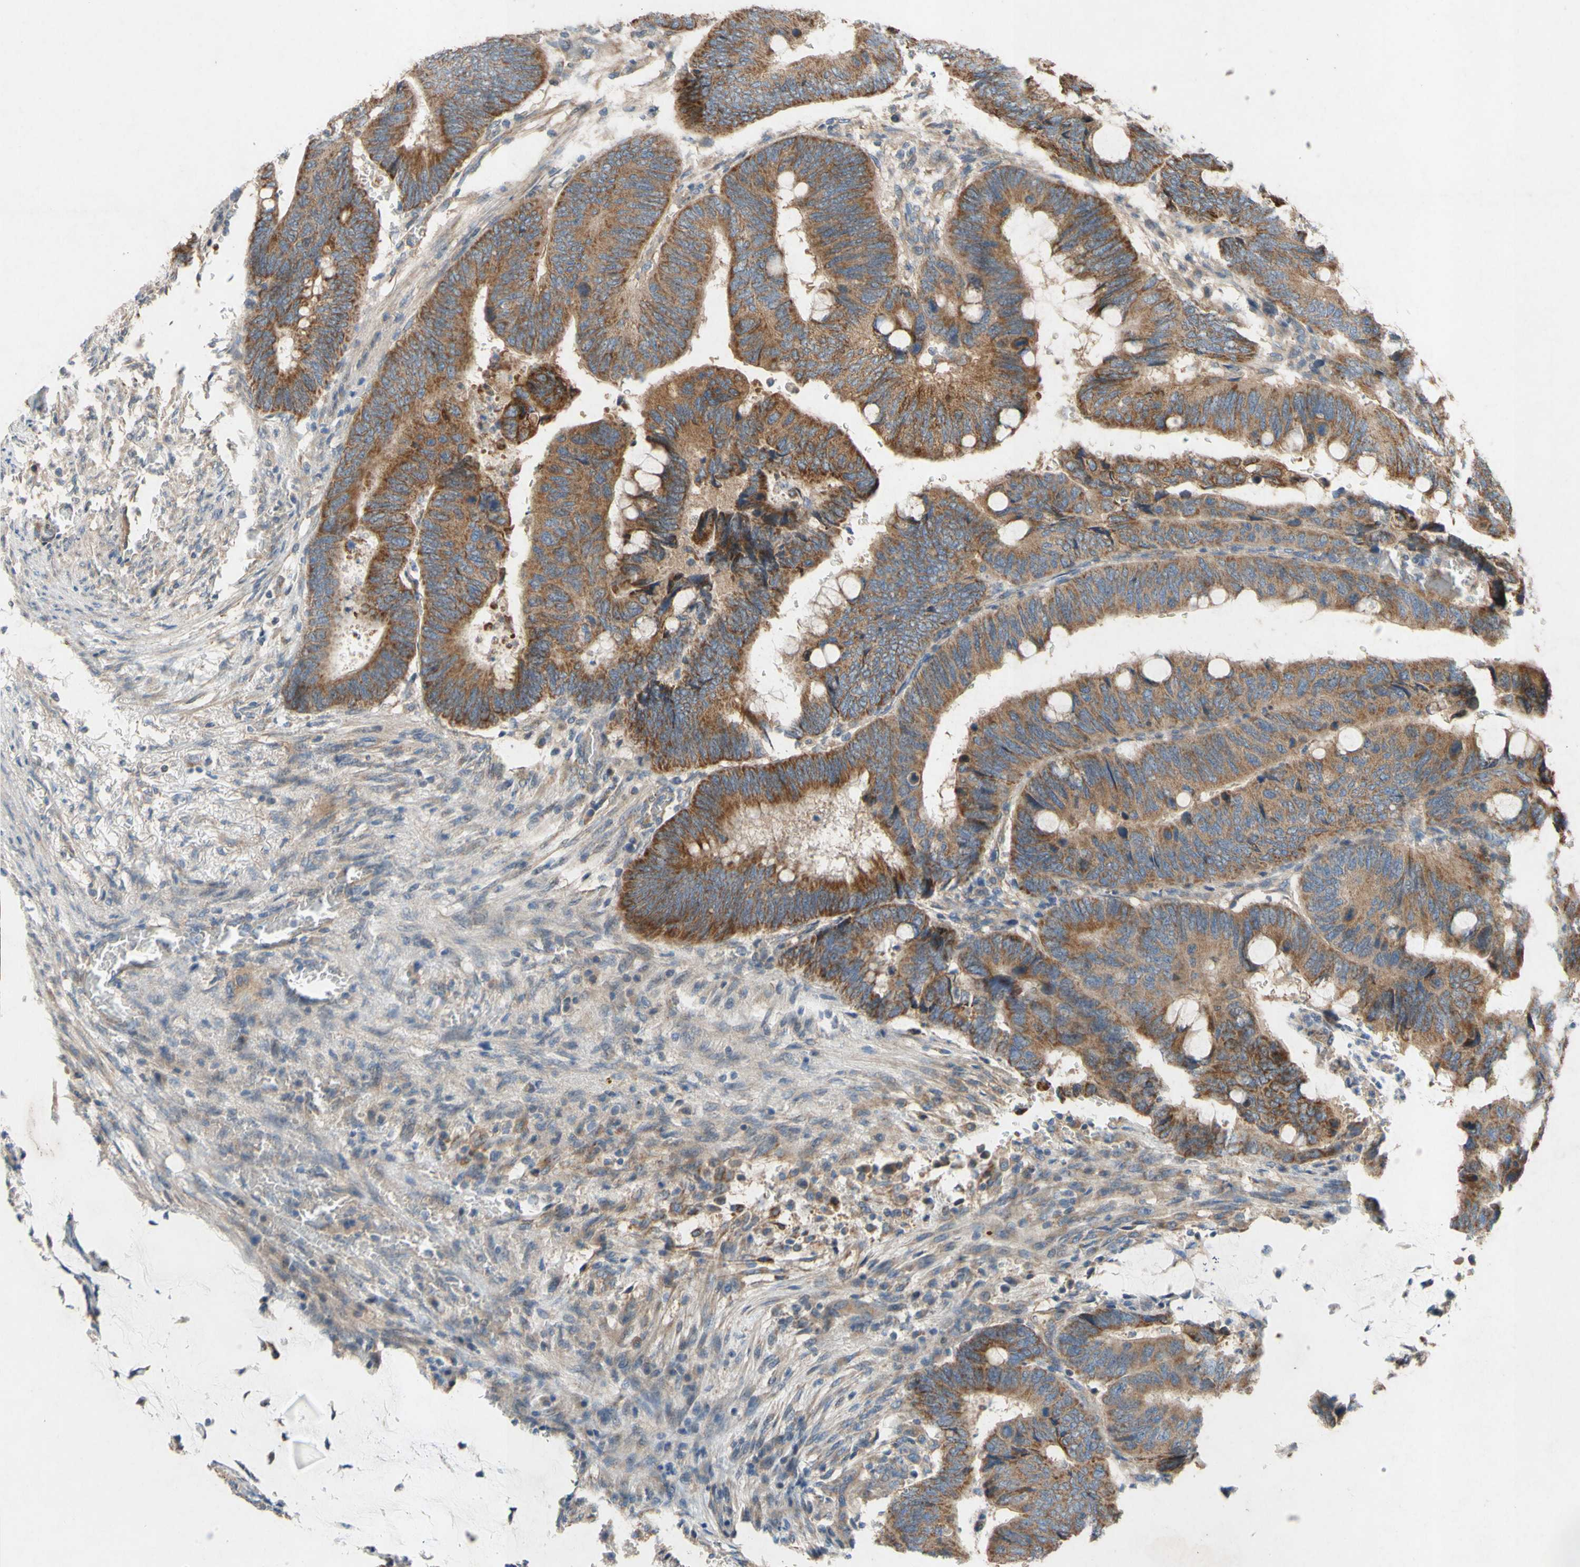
{"staining": {"intensity": "strong", "quantity": ">75%", "location": "cytoplasmic/membranous"}, "tissue": "colorectal cancer", "cell_type": "Tumor cells", "image_type": "cancer", "snomed": [{"axis": "morphology", "description": "Normal tissue, NOS"}, {"axis": "morphology", "description": "Adenocarcinoma, NOS"}, {"axis": "topography", "description": "Rectum"}, {"axis": "topography", "description": "Peripheral nerve tissue"}], "caption": "The immunohistochemical stain highlights strong cytoplasmic/membranous expression in tumor cells of colorectal cancer (adenocarcinoma) tissue.", "gene": "TST", "patient": {"sex": "male", "age": 92}}